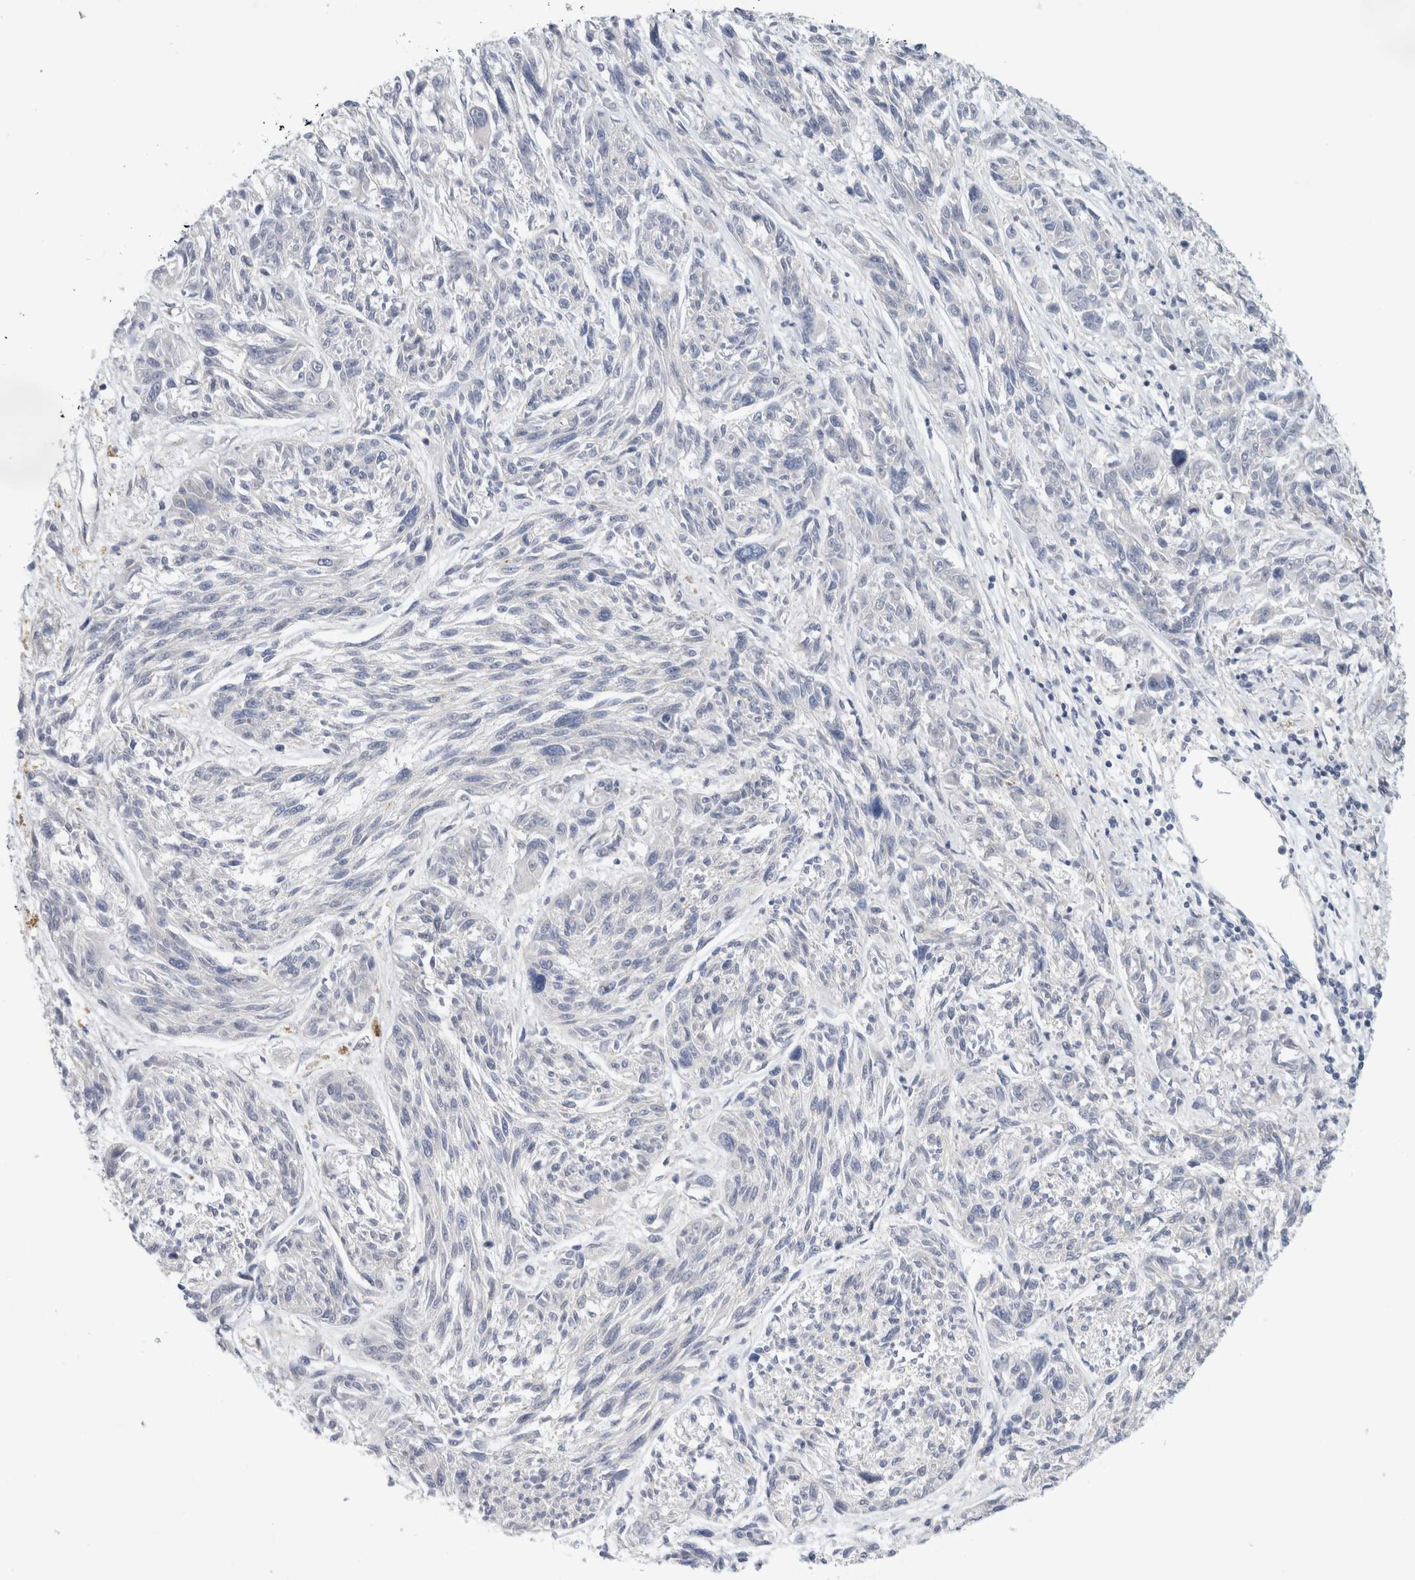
{"staining": {"intensity": "negative", "quantity": "none", "location": "none"}, "tissue": "melanoma", "cell_type": "Tumor cells", "image_type": "cancer", "snomed": [{"axis": "morphology", "description": "Malignant melanoma, NOS"}, {"axis": "topography", "description": "Skin"}], "caption": "Malignant melanoma was stained to show a protein in brown. There is no significant staining in tumor cells.", "gene": "EIF4G3", "patient": {"sex": "male", "age": 53}}